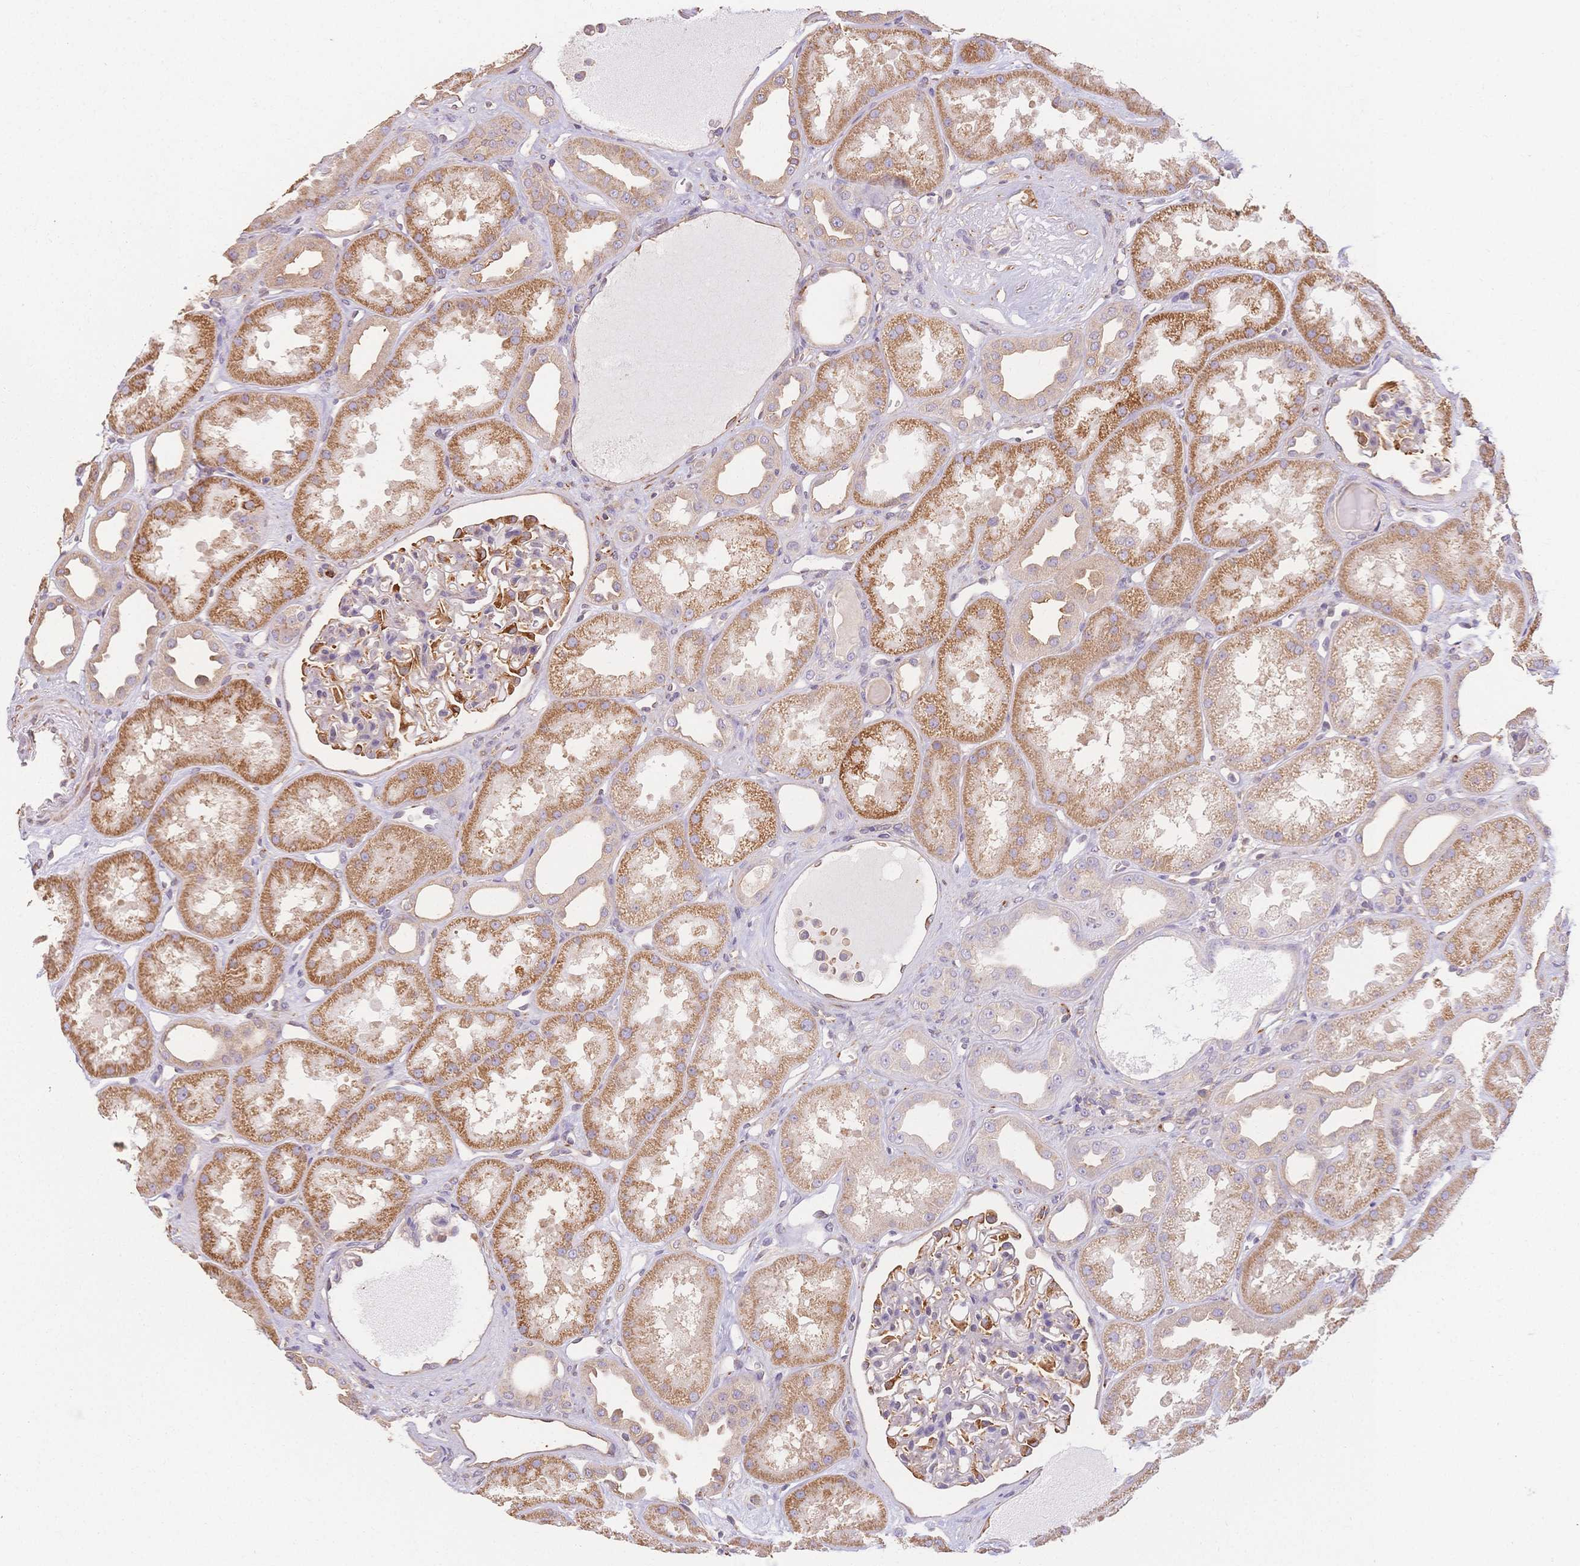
{"staining": {"intensity": "moderate", "quantity": "<25%", "location": "cytoplasmic/membranous"}, "tissue": "kidney", "cell_type": "Cells in glomeruli", "image_type": "normal", "snomed": [{"axis": "morphology", "description": "Normal tissue, NOS"}, {"axis": "topography", "description": "Kidney"}], "caption": "Kidney stained with immunohistochemistry (IHC) demonstrates moderate cytoplasmic/membranous staining in about <25% of cells in glomeruli.", "gene": "HS3ST5", "patient": {"sex": "male", "age": 61}}